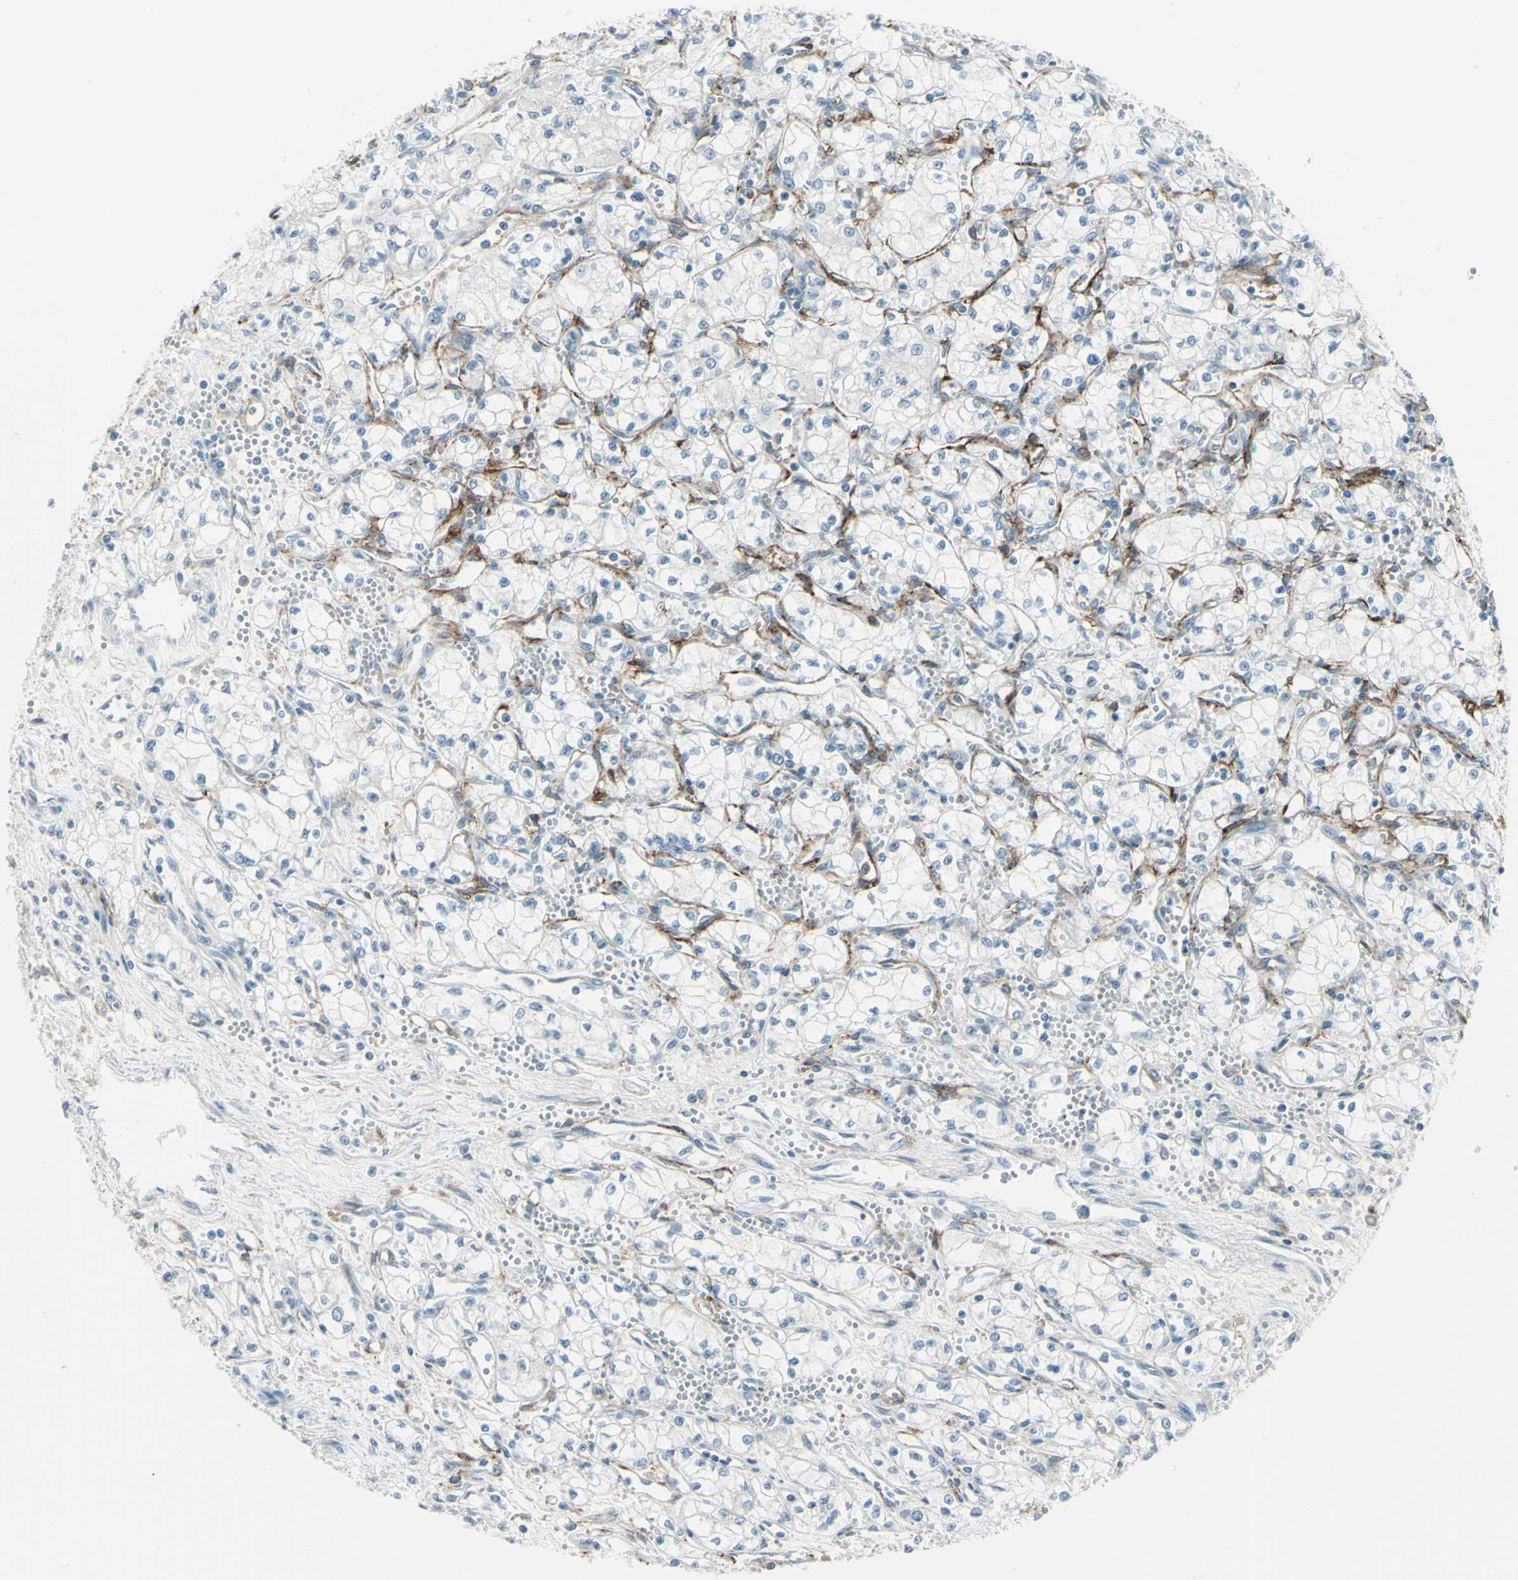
{"staining": {"intensity": "negative", "quantity": "none", "location": "none"}, "tissue": "renal cancer", "cell_type": "Tumor cells", "image_type": "cancer", "snomed": [{"axis": "morphology", "description": "Normal tissue, NOS"}, {"axis": "morphology", "description": "Adenocarcinoma, NOS"}, {"axis": "topography", "description": "Kidney"}], "caption": "This is an immunohistochemistry histopathology image of adenocarcinoma (renal). There is no expression in tumor cells.", "gene": "GPR34", "patient": {"sex": "male", "age": 59}}